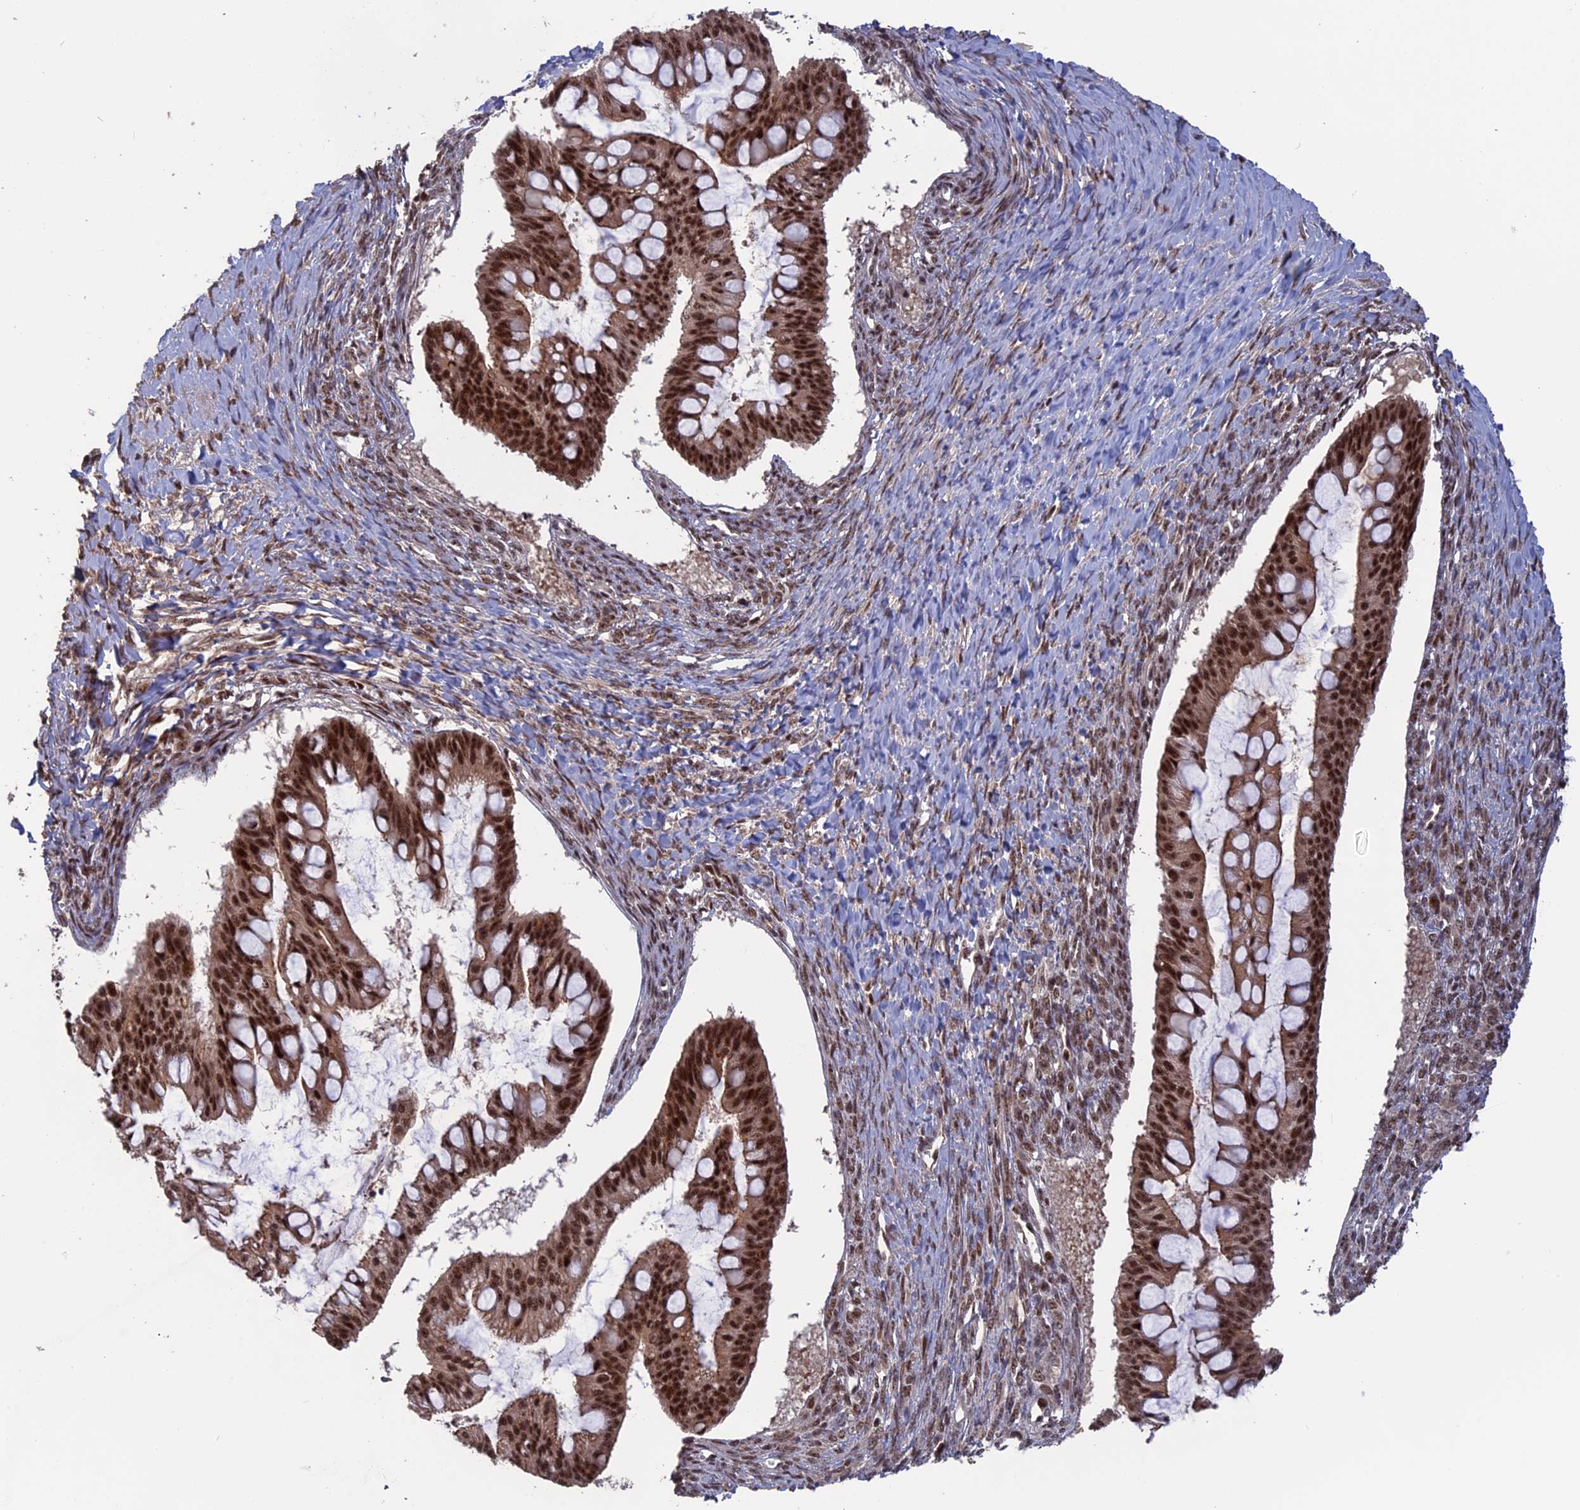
{"staining": {"intensity": "strong", "quantity": ">75%", "location": "nuclear"}, "tissue": "ovarian cancer", "cell_type": "Tumor cells", "image_type": "cancer", "snomed": [{"axis": "morphology", "description": "Cystadenocarcinoma, mucinous, NOS"}, {"axis": "topography", "description": "Ovary"}], "caption": "A high amount of strong nuclear staining is seen in approximately >75% of tumor cells in ovarian cancer tissue.", "gene": "CACTIN", "patient": {"sex": "female", "age": 73}}